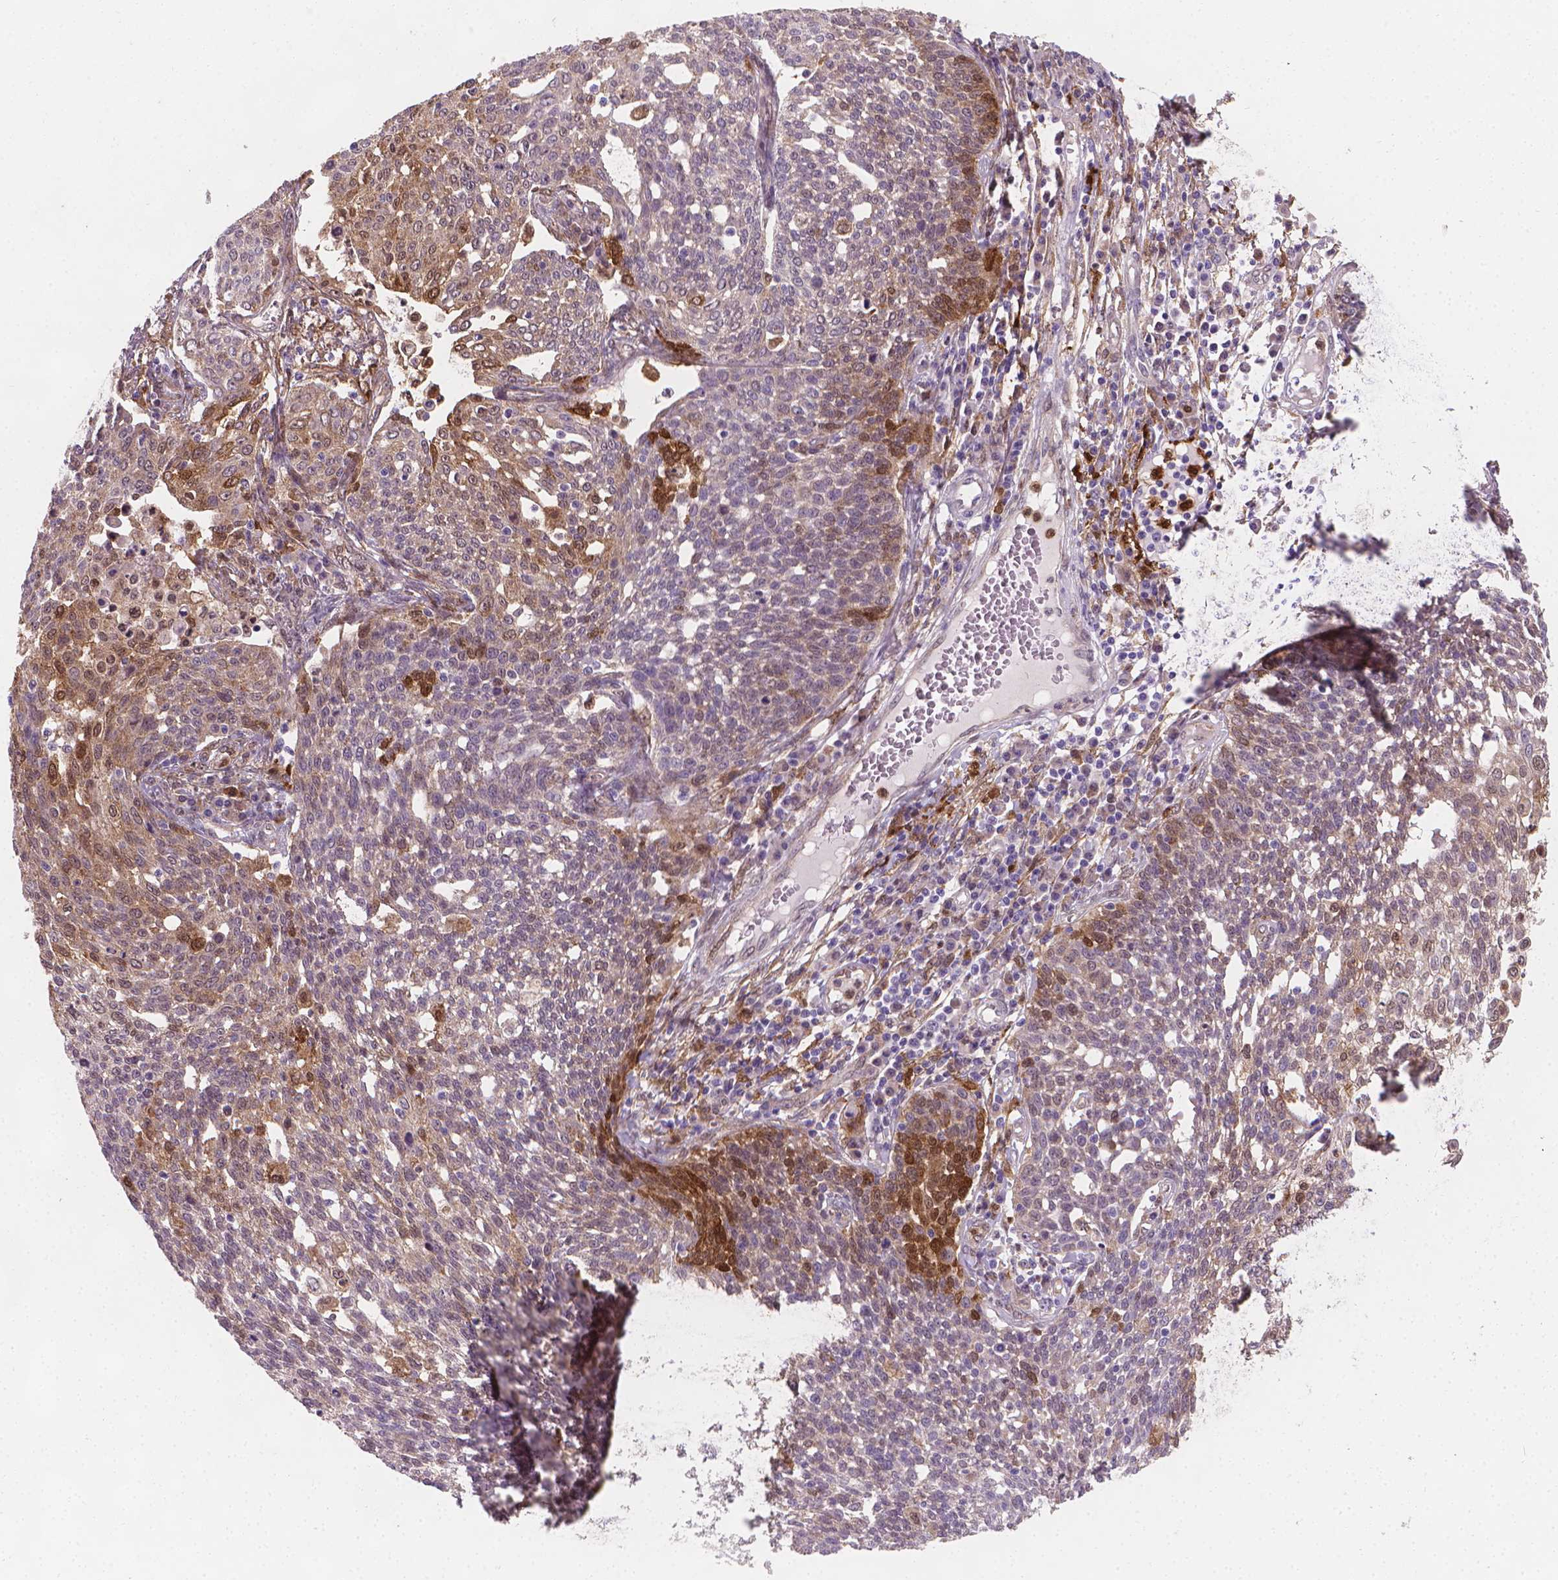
{"staining": {"intensity": "strong", "quantity": "<25%", "location": "cytoplasmic/membranous,nuclear"}, "tissue": "cervical cancer", "cell_type": "Tumor cells", "image_type": "cancer", "snomed": [{"axis": "morphology", "description": "Squamous cell carcinoma, NOS"}, {"axis": "topography", "description": "Cervix"}], "caption": "Cervical cancer was stained to show a protein in brown. There is medium levels of strong cytoplasmic/membranous and nuclear expression in about <25% of tumor cells. Immunohistochemistry (ihc) stains the protein in brown and the nuclei are stained blue.", "gene": "TNFAIP2", "patient": {"sex": "female", "age": 34}}